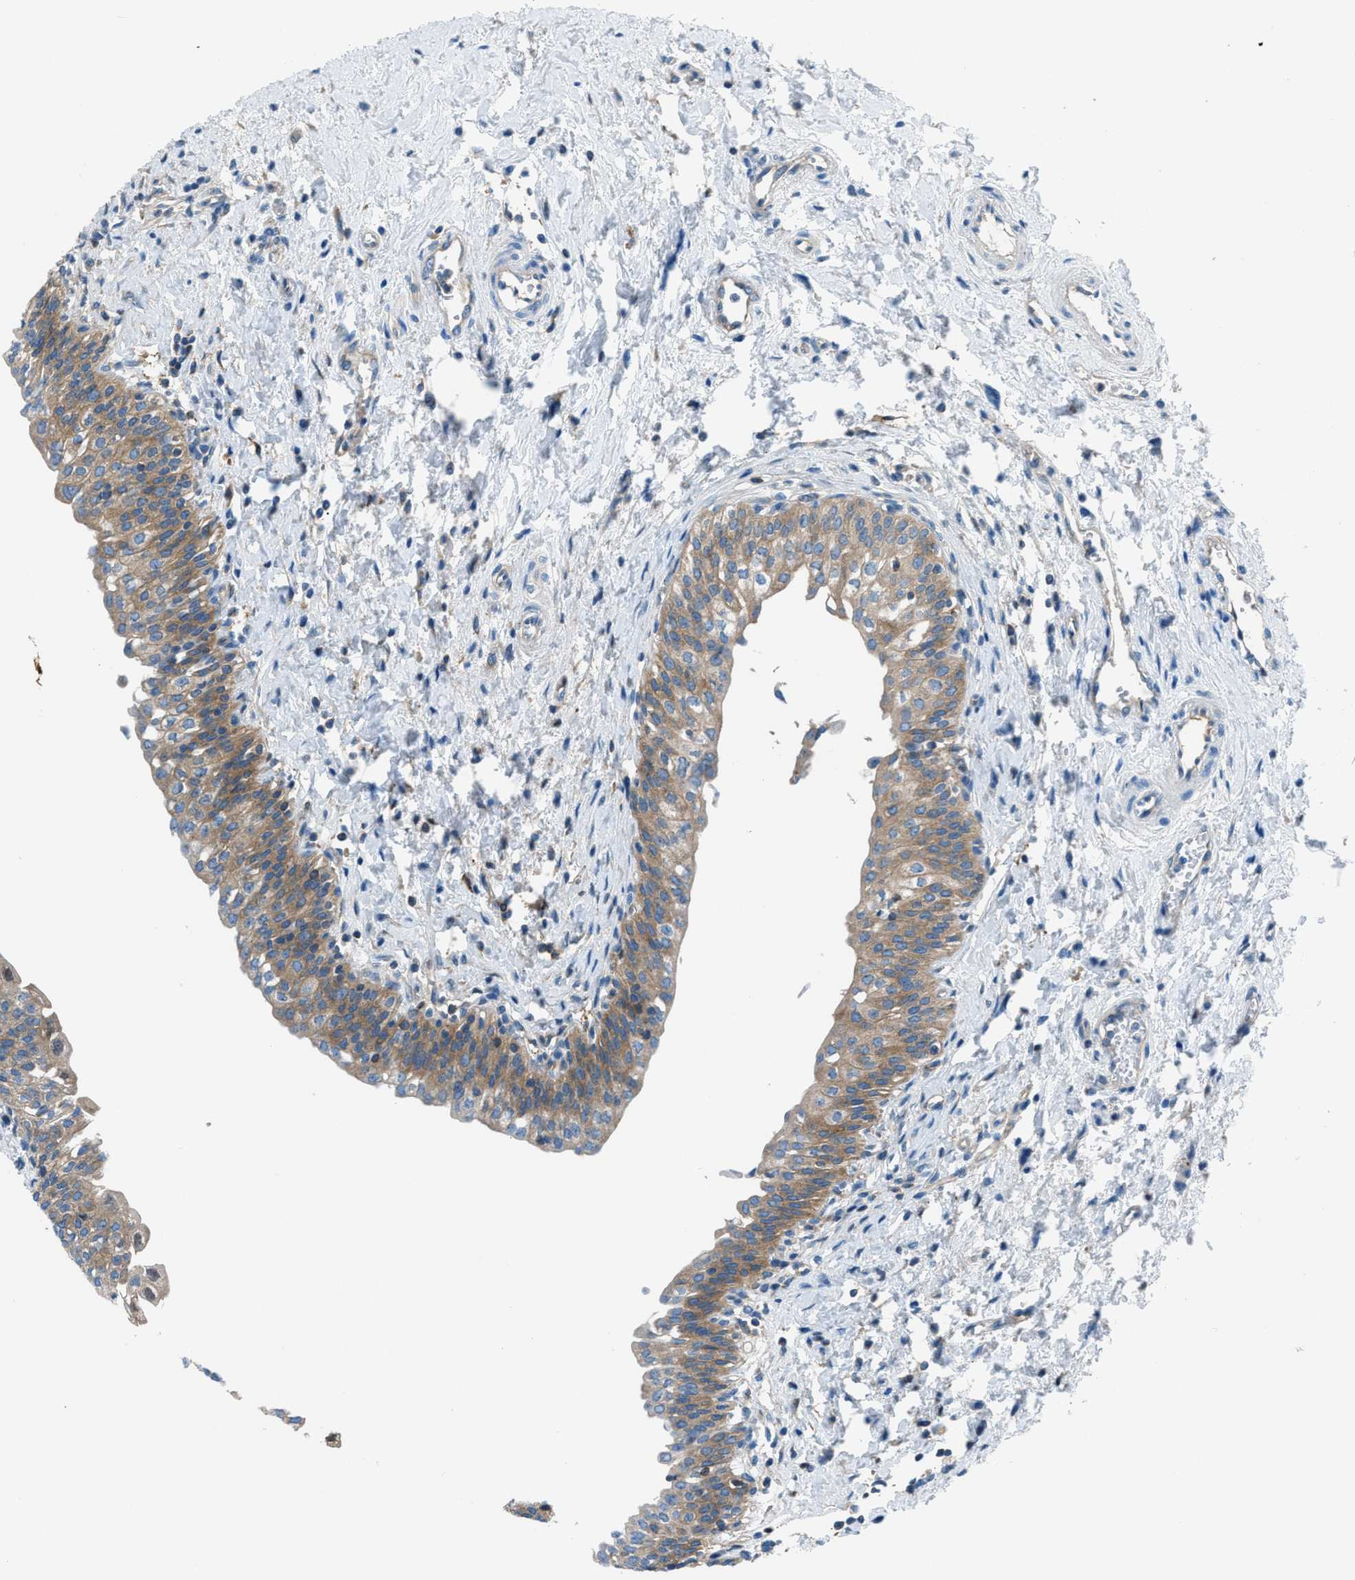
{"staining": {"intensity": "moderate", "quantity": ">75%", "location": "cytoplasmic/membranous"}, "tissue": "urinary bladder", "cell_type": "Urothelial cells", "image_type": "normal", "snomed": [{"axis": "morphology", "description": "Normal tissue, NOS"}, {"axis": "topography", "description": "Urinary bladder"}], "caption": "The immunohistochemical stain shows moderate cytoplasmic/membranous staining in urothelial cells of benign urinary bladder.", "gene": "SARS1", "patient": {"sex": "male", "age": 55}}